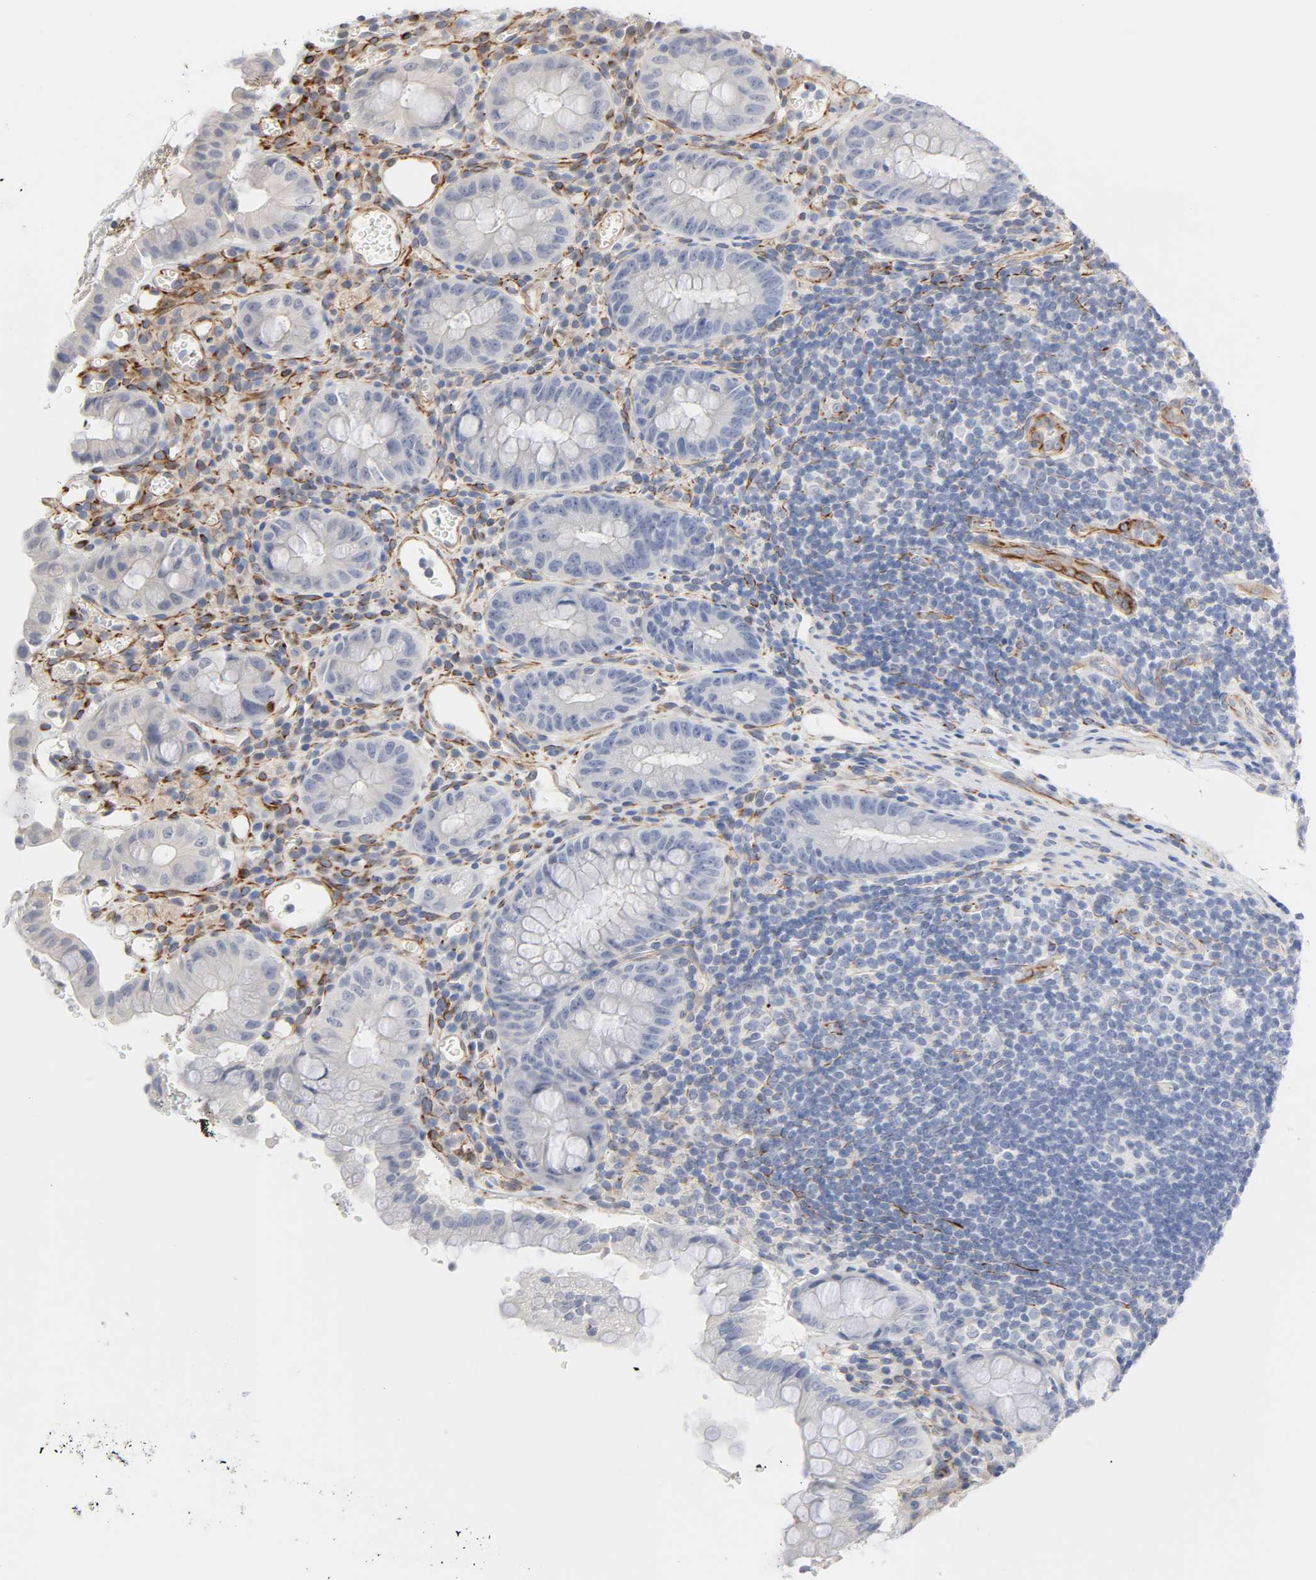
{"staining": {"intensity": "strong", "quantity": ">75%", "location": "cytoplasmic/membranous"}, "tissue": "colon", "cell_type": "Endothelial cells", "image_type": "normal", "snomed": [{"axis": "morphology", "description": "Normal tissue, NOS"}, {"axis": "topography", "description": "Colon"}], "caption": "The photomicrograph reveals staining of normal colon, revealing strong cytoplasmic/membranous protein expression (brown color) within endothelial cells. The staining was performed using DAB, with brown indicating positive protein expression. Nuclei are stained blue with hematoxylin.", "gene": "FAM118A", "patient": {"sex": "female", "age": 46}}